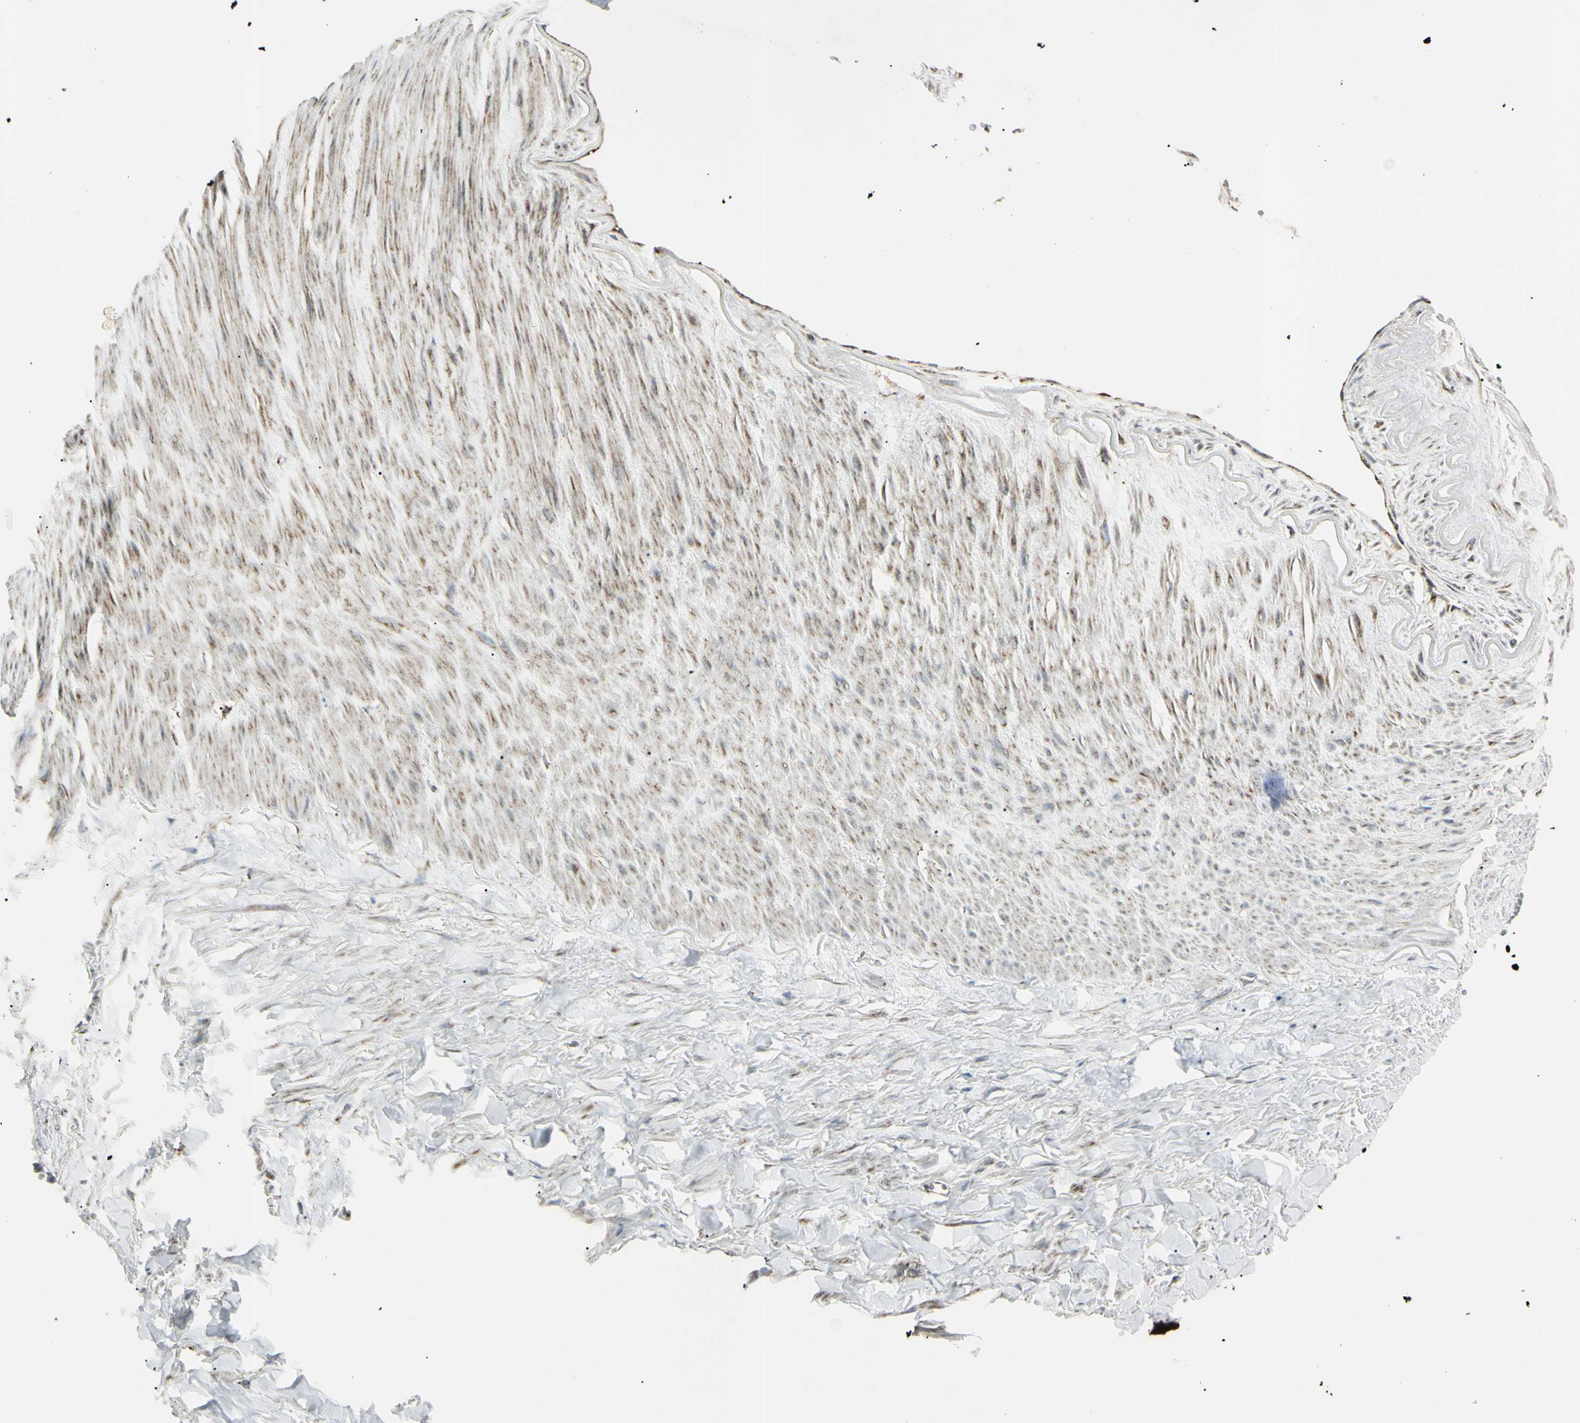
{"staining": {"intensity": "moderate", "quantity": ">75%", "location": "cytoplasmic/membranous"}, "tissue": "adipose tissue", "cell_type": "Adipocytes", "image_type": "normal", "snomed": [{"axis": "morphology", "description": "Normal tissue, NOS"}, {"axis": "topography", "description": "Adipose tissue"}, {"axis": "topography", "description": "Peripheral nerve tissue"}], "caption": "An immunohistochemistry (IHC) photomicrograph of normal tissue is shown. Protein staining in brown labels moderate cytoplasmic/membranous positivity in adipose tissue within adipocytes. (Brightfield microscopy of DAB IHC at high magnification).", "gene": "CYB5R1", "patient": {"sex": "male", "age": 52}}